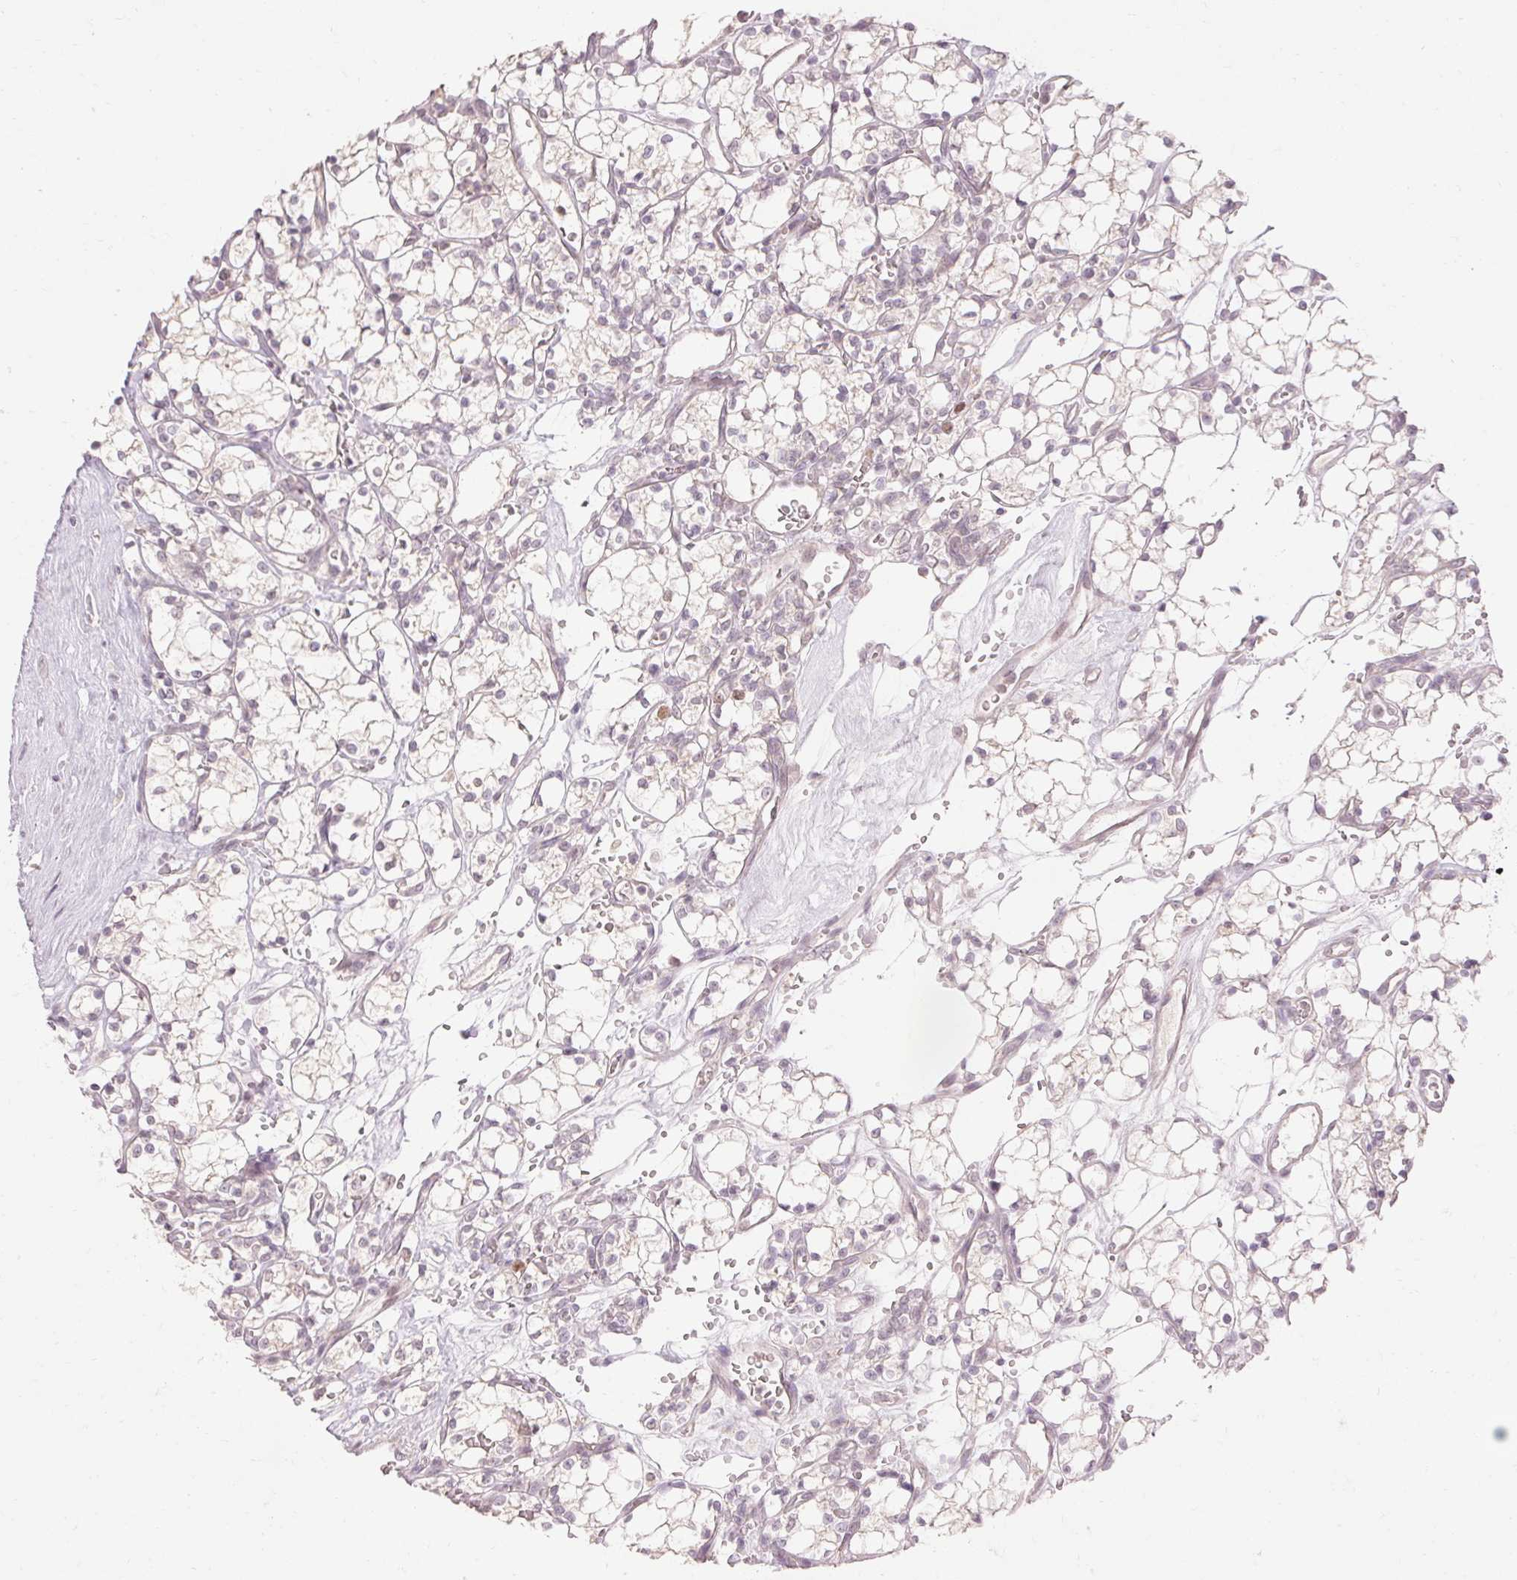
{"staining": {"intensity": "negative", "quantity": "none", "location": "none"}, "tissue": "renal cancer", "cell_type": "Tumor cells", "image_type": "cancer", "snomed": [{"axis": "morphology", "description": "Adenocarcinoma, NOS"}, {"axis": "topography", "description": "Kidney"}], "caption": "Renal adenocarcinoma was stained to show a protein in brown. There is no significant expression in tumor cells.", "gene": "SKP2", "patient": {"sex": "female", "age": 69}}